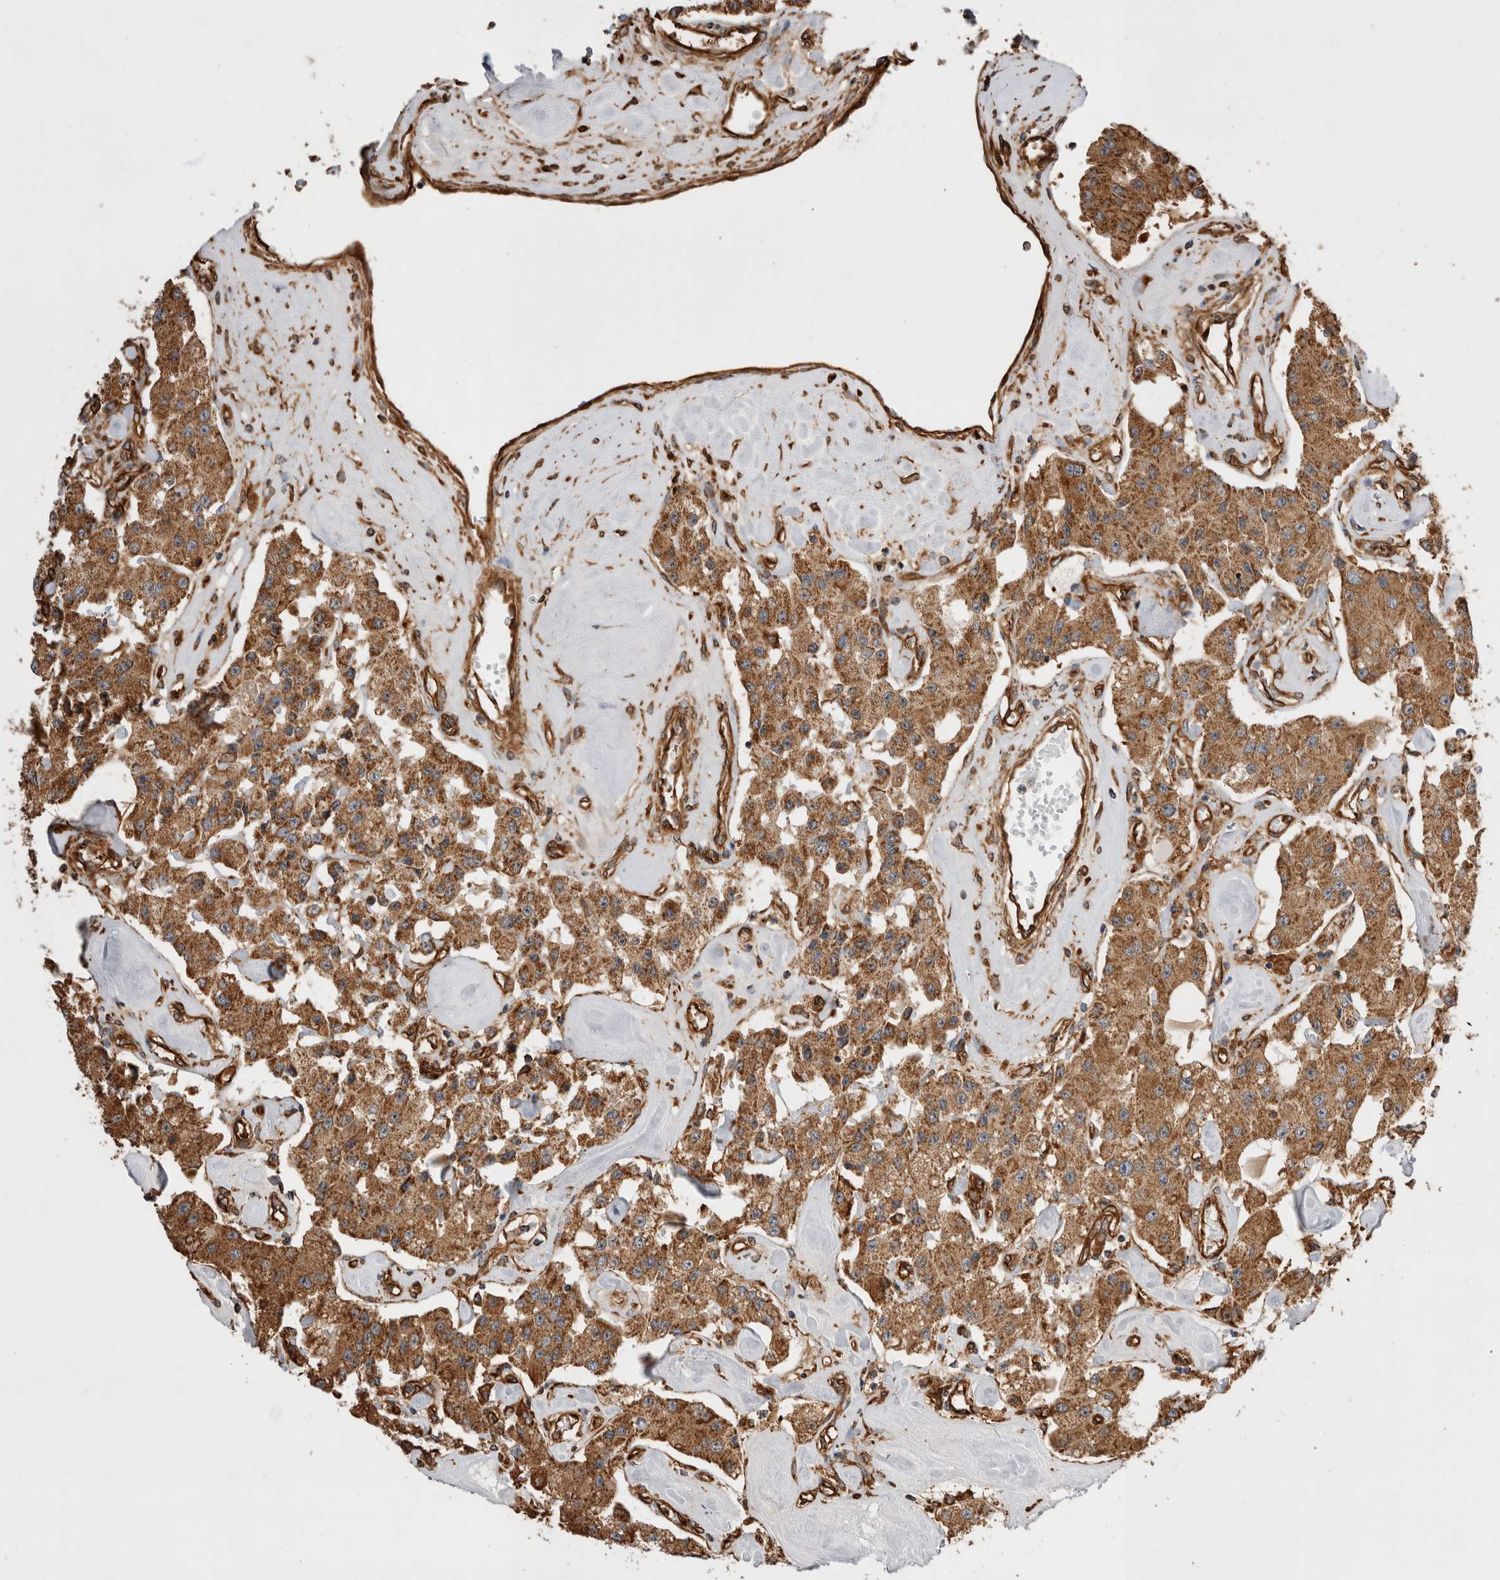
{"staining": {"intensity": "moderate", "quantity": ">75%", "location": "cytoplasmic/membranous"}, "tissue": "carcinoid", "cell_type": "Tumor cells", "image_type": "cancer", "snomed": [{"axis": "morphology", "description": "Carcinoid, malignant, NOS"}, {"axis": "topography", "description": "Pancreas"}], "caption": "The immunohistochemical stain shows moderate cytoplasmic/membranous staining in tumor cells of carcinoid (malignant) tissue. The protein is stained brown, and the nuclei are stained in blue (DAB IHC with brightfield microscopy, high magnification).", "gene": "ZNF397", "patient": {"sex": "male", "age": 41}}